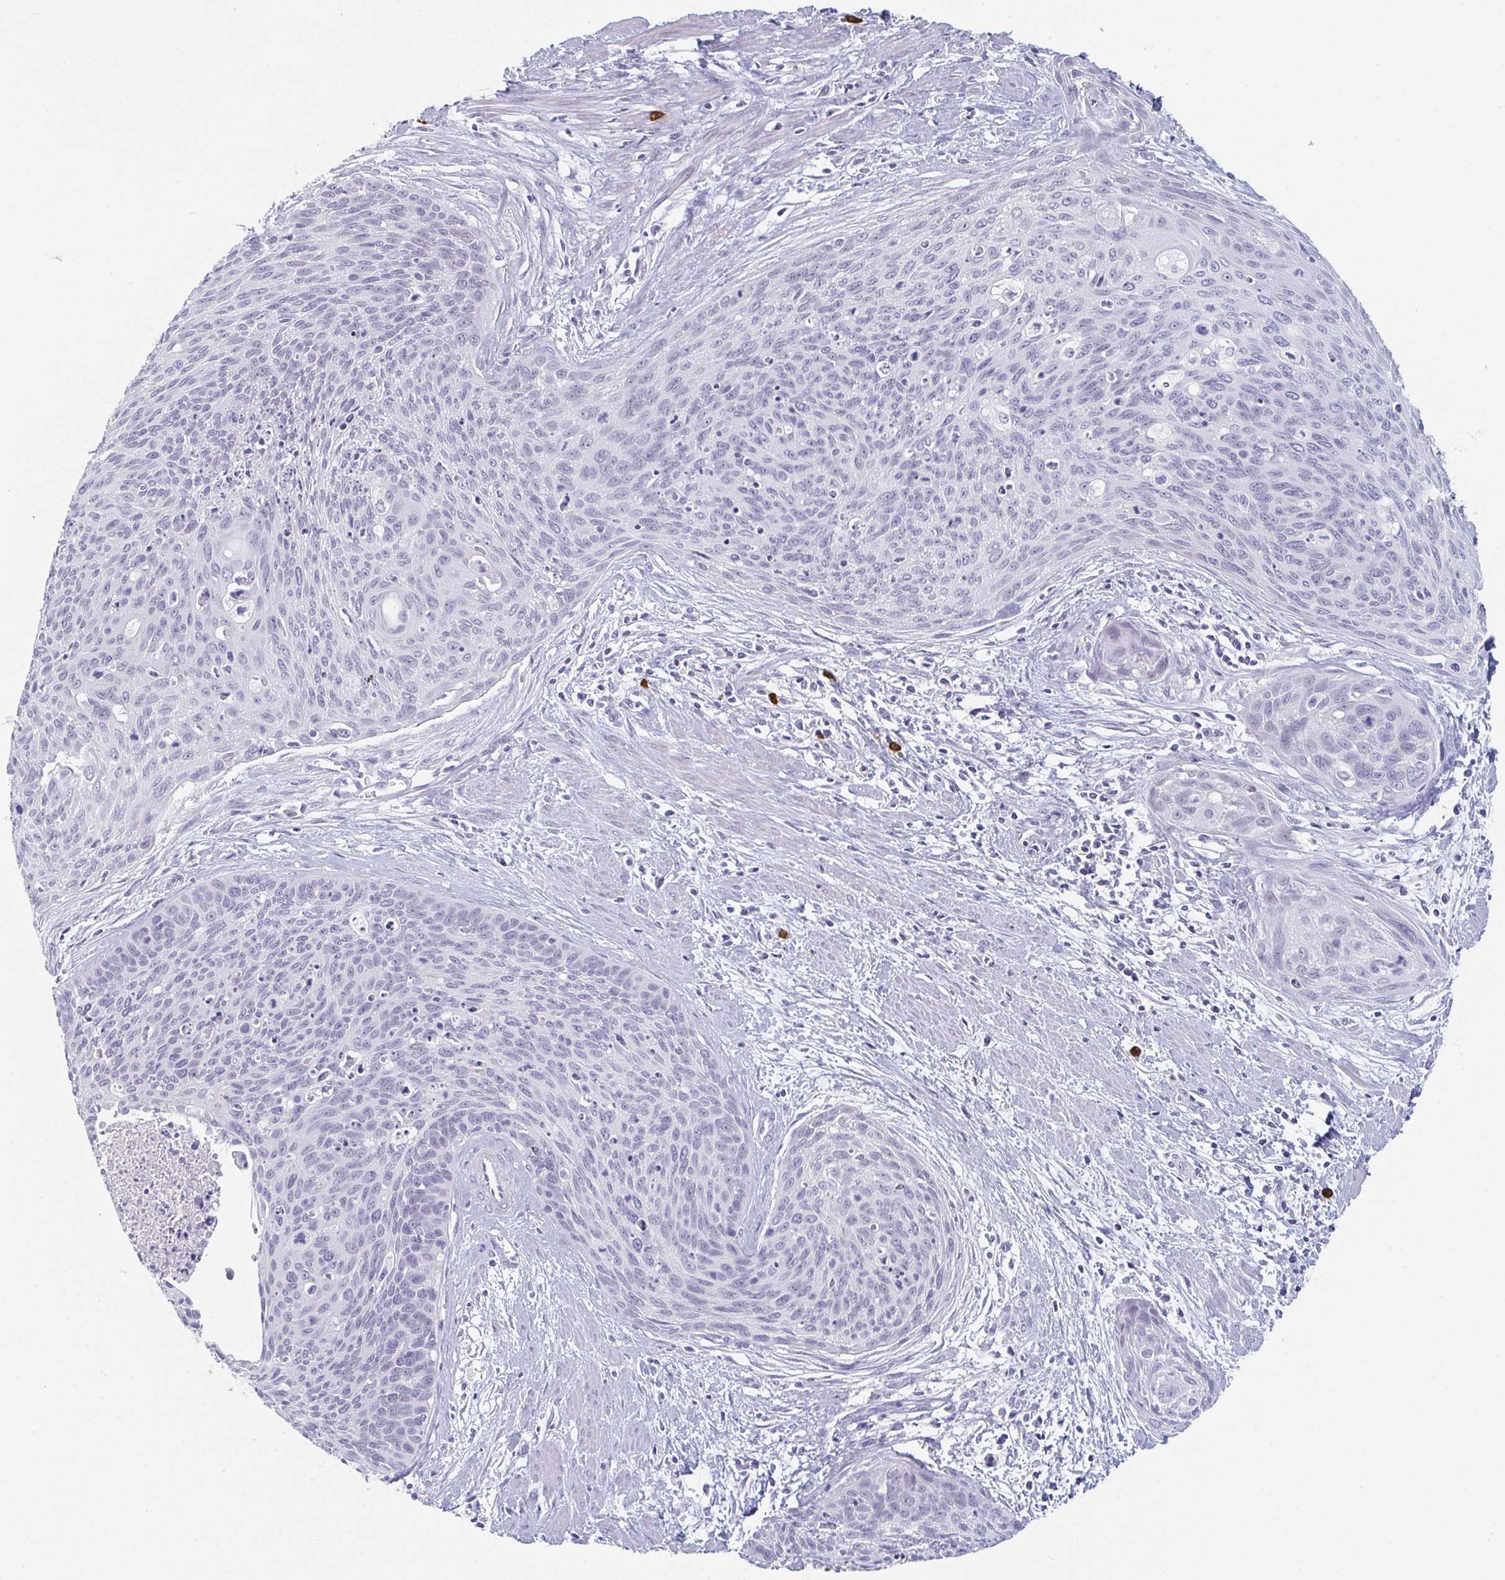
{"staining": {"intensity": "negative", "quantity": "none", "location": "none"}, "tissue": "cervical cancer", "cell_type": "Tumor cells", "image_type": "cancer", "snomed": [{"axis": "morphology", "description": "Squamous cell carcinoma, NOS"}, {"axis": "topography", "description": "Cervix"}], "caption": "Immunohistochemistry image of human squamous cell carcinoma (cervical) stained for a protein (brown), which displays no expression in tumor cells.", "gene": "RUBCN", "patient": {"sex": "female", "age": 55}}